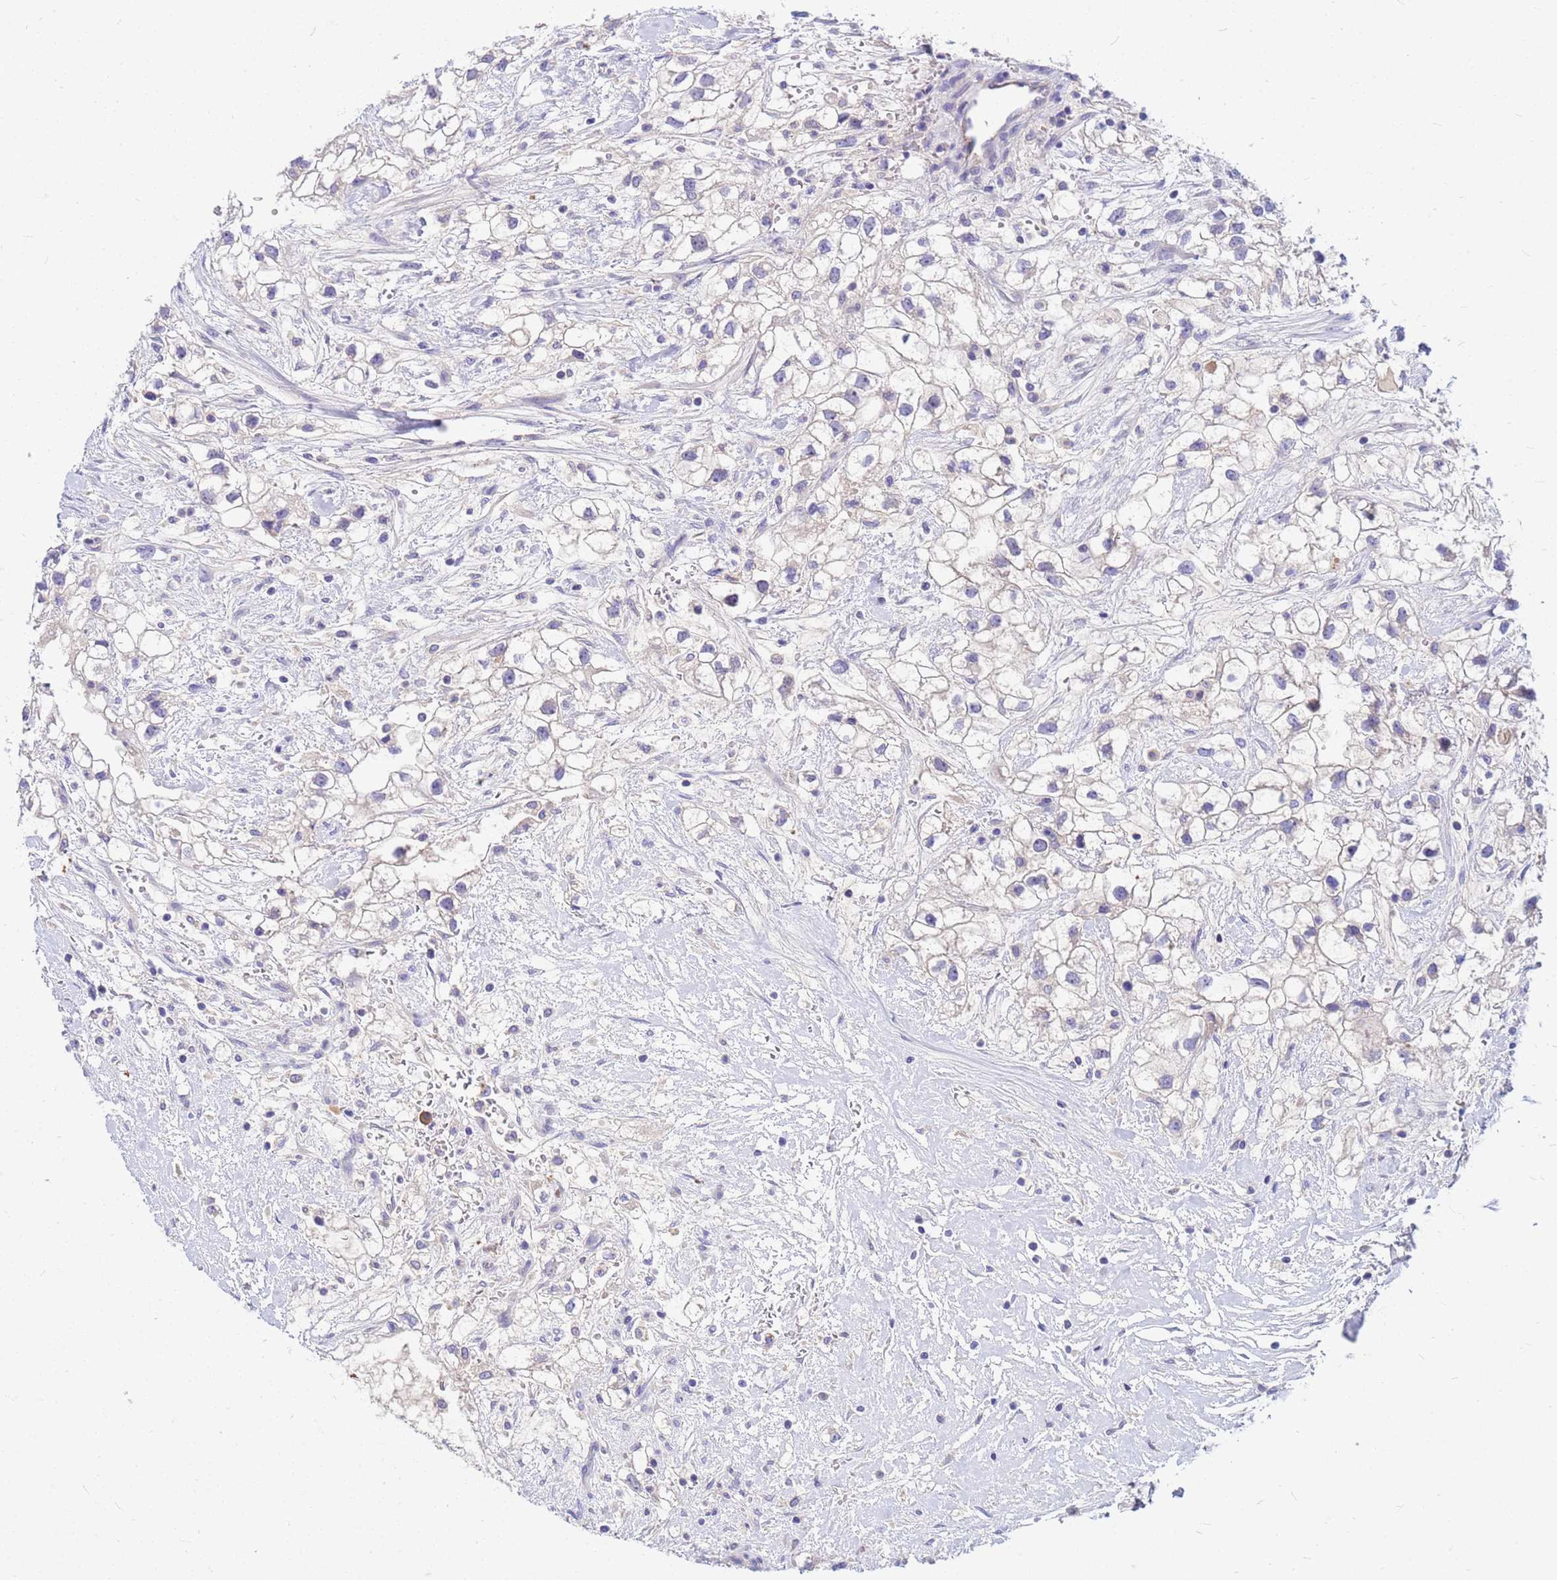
{"staining": {"intensity": "negative", "quantity": "none", "location": "none"}, "tissue": "renal cancer", "cell_type": "Tumor cells", "image_type": "cancer", "snomed": [{"axis": "morphology", "description": "Adenocarcinoma, NOS"}, {"axis": "topography", "description": "Kidney"}], "caption": "A photomicrograph of adenocarcinoma (renal) stained for a protein exhibits no brown staining in tumor cells. (DAB IHC visualized using brightfield microscopy, high magnification).", "gene": "DPRX", "patient": {"sex": "male", "age": 59}}